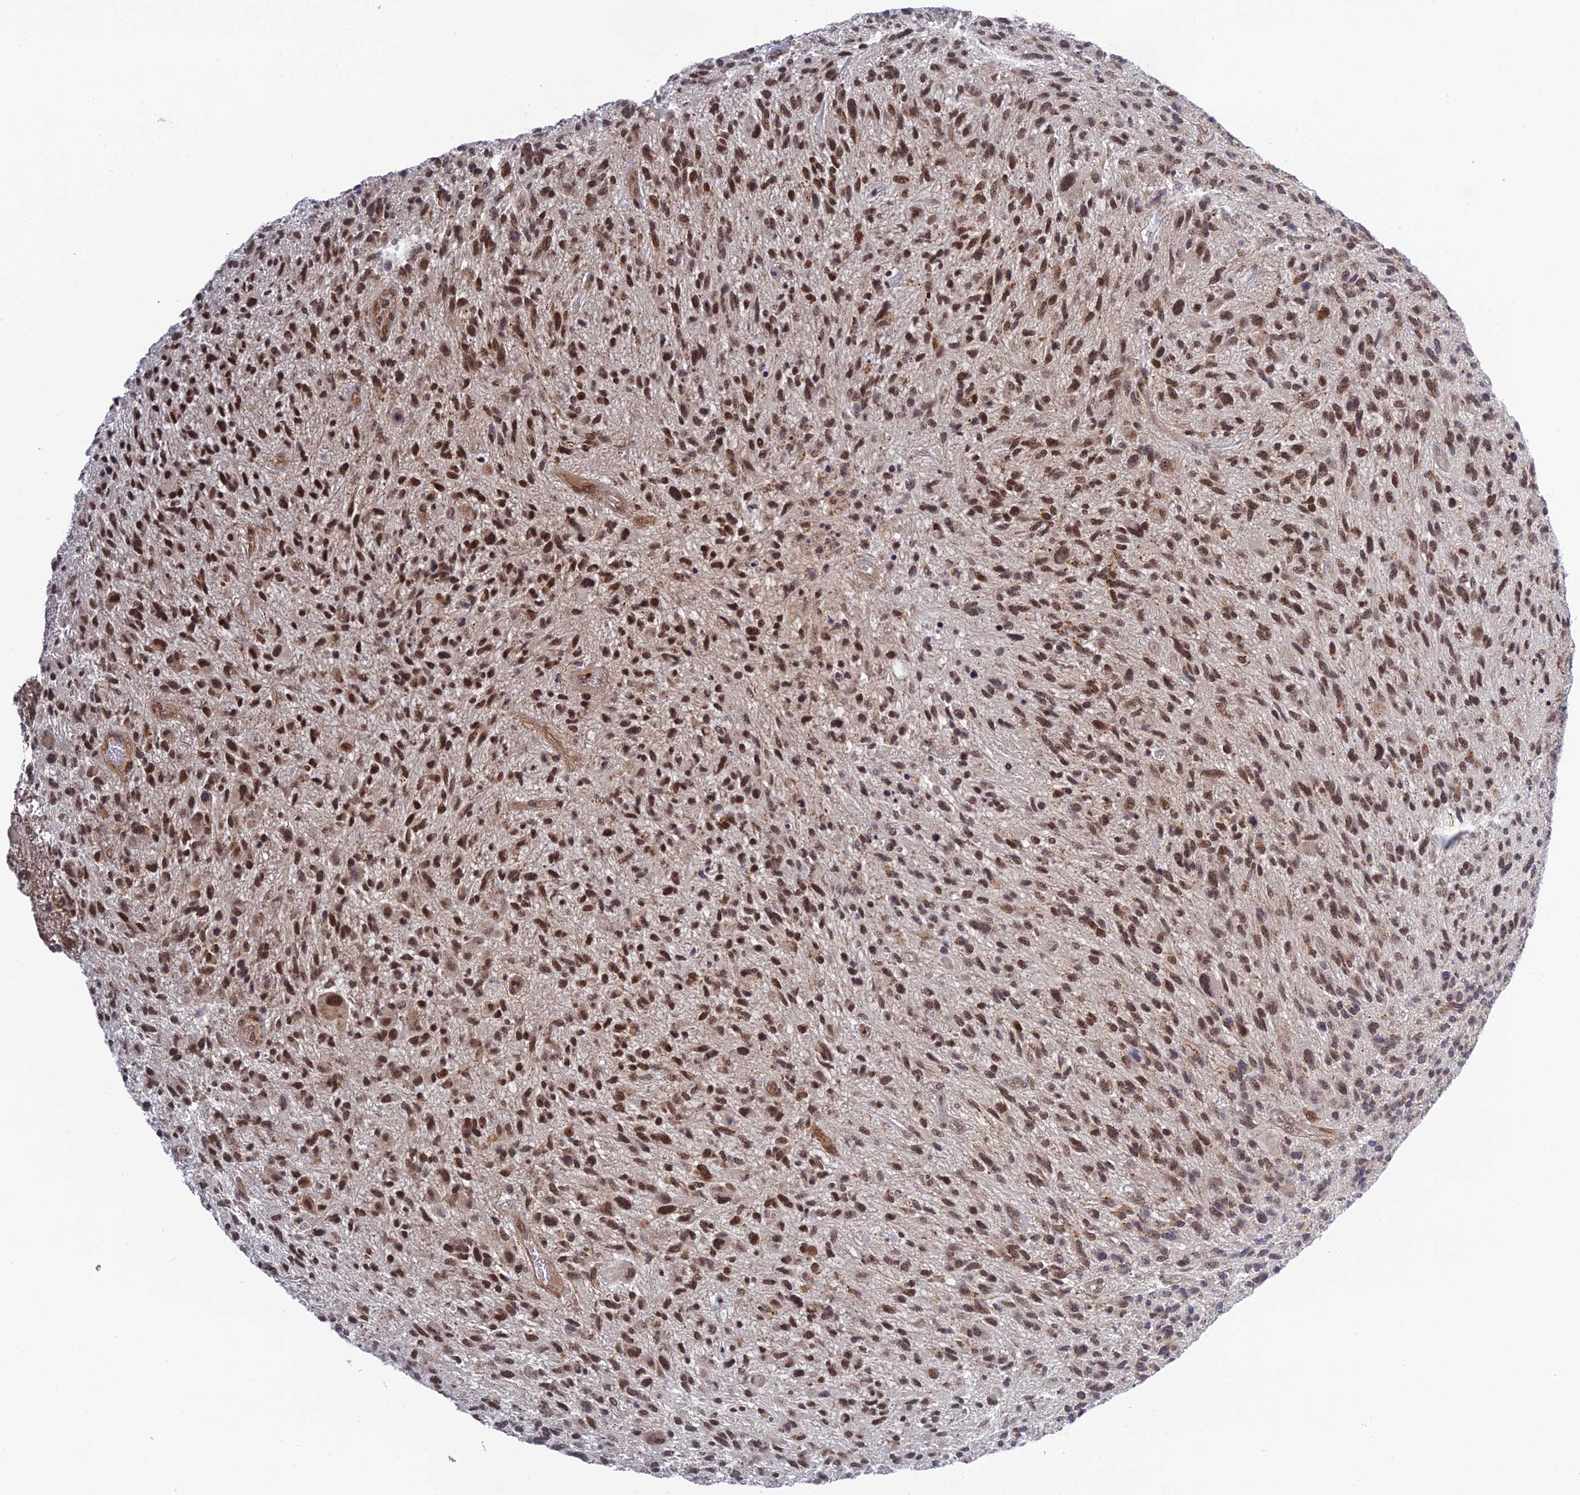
{"staining": {"intensity": "moderate", "quantity": ">75%", "location": "nuclear"}, "tissue": "glioma", "cell_type": "Tumor cells", "image_type": "cancer", "snomed": [{"axis": "morphology", "description": "Glioma, malignant, High grade"}, {"axis": "topography", "description": "Brain"}], "caption": "DAB (3,3'-diaminobenzidine) immunohistochemical staining of glioma shows moderate nuclear protein expression in about >75% of tumor cells. (DAB IHC with brightfield microscopy, high magnification).", "gene": "REXO1", "patient": {"sex": "male", "age": 47}}